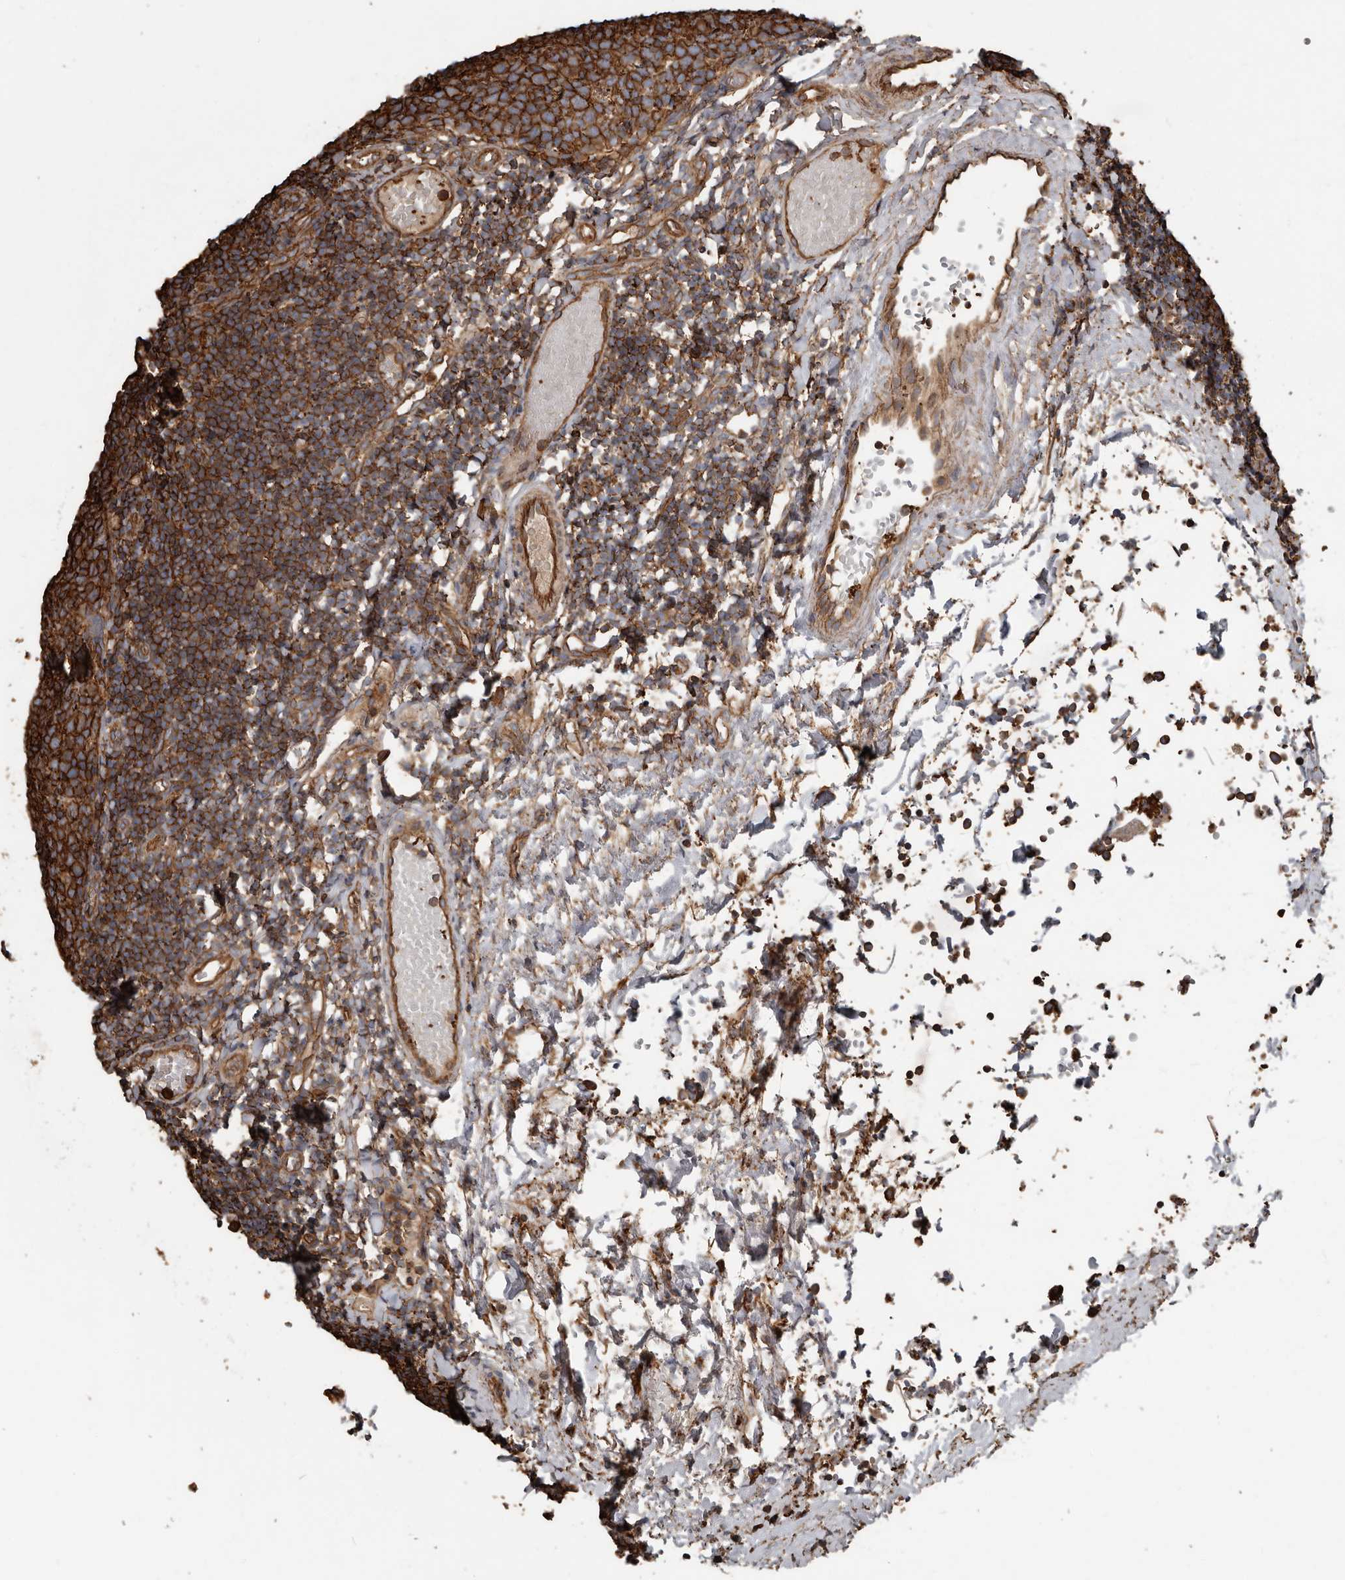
{"staining": {"intensity": "strong", "quantity": ">75%", "location": "cytoplasmic/membranous"}, "tissue": "tonsil", "cell_type": "Germinal center cells", "image_type": "normal", "snomed": [{"axis": "morphology", "description": "Normal tissue, NOS"}, {"axis": "topography", "description": "Tonsil"}], "caption": "High-magnification brightfield microscopy of unremarkable tonsil stained with DAB (brown) and counterstained with hematoxylin (blue). germinal center cells exhibit strong cytoplasmic/membranous expression is appreciated in approximately>75% of cells.", "gene": "DENND6B", "patient": {"sex": "female", "age": 19}}